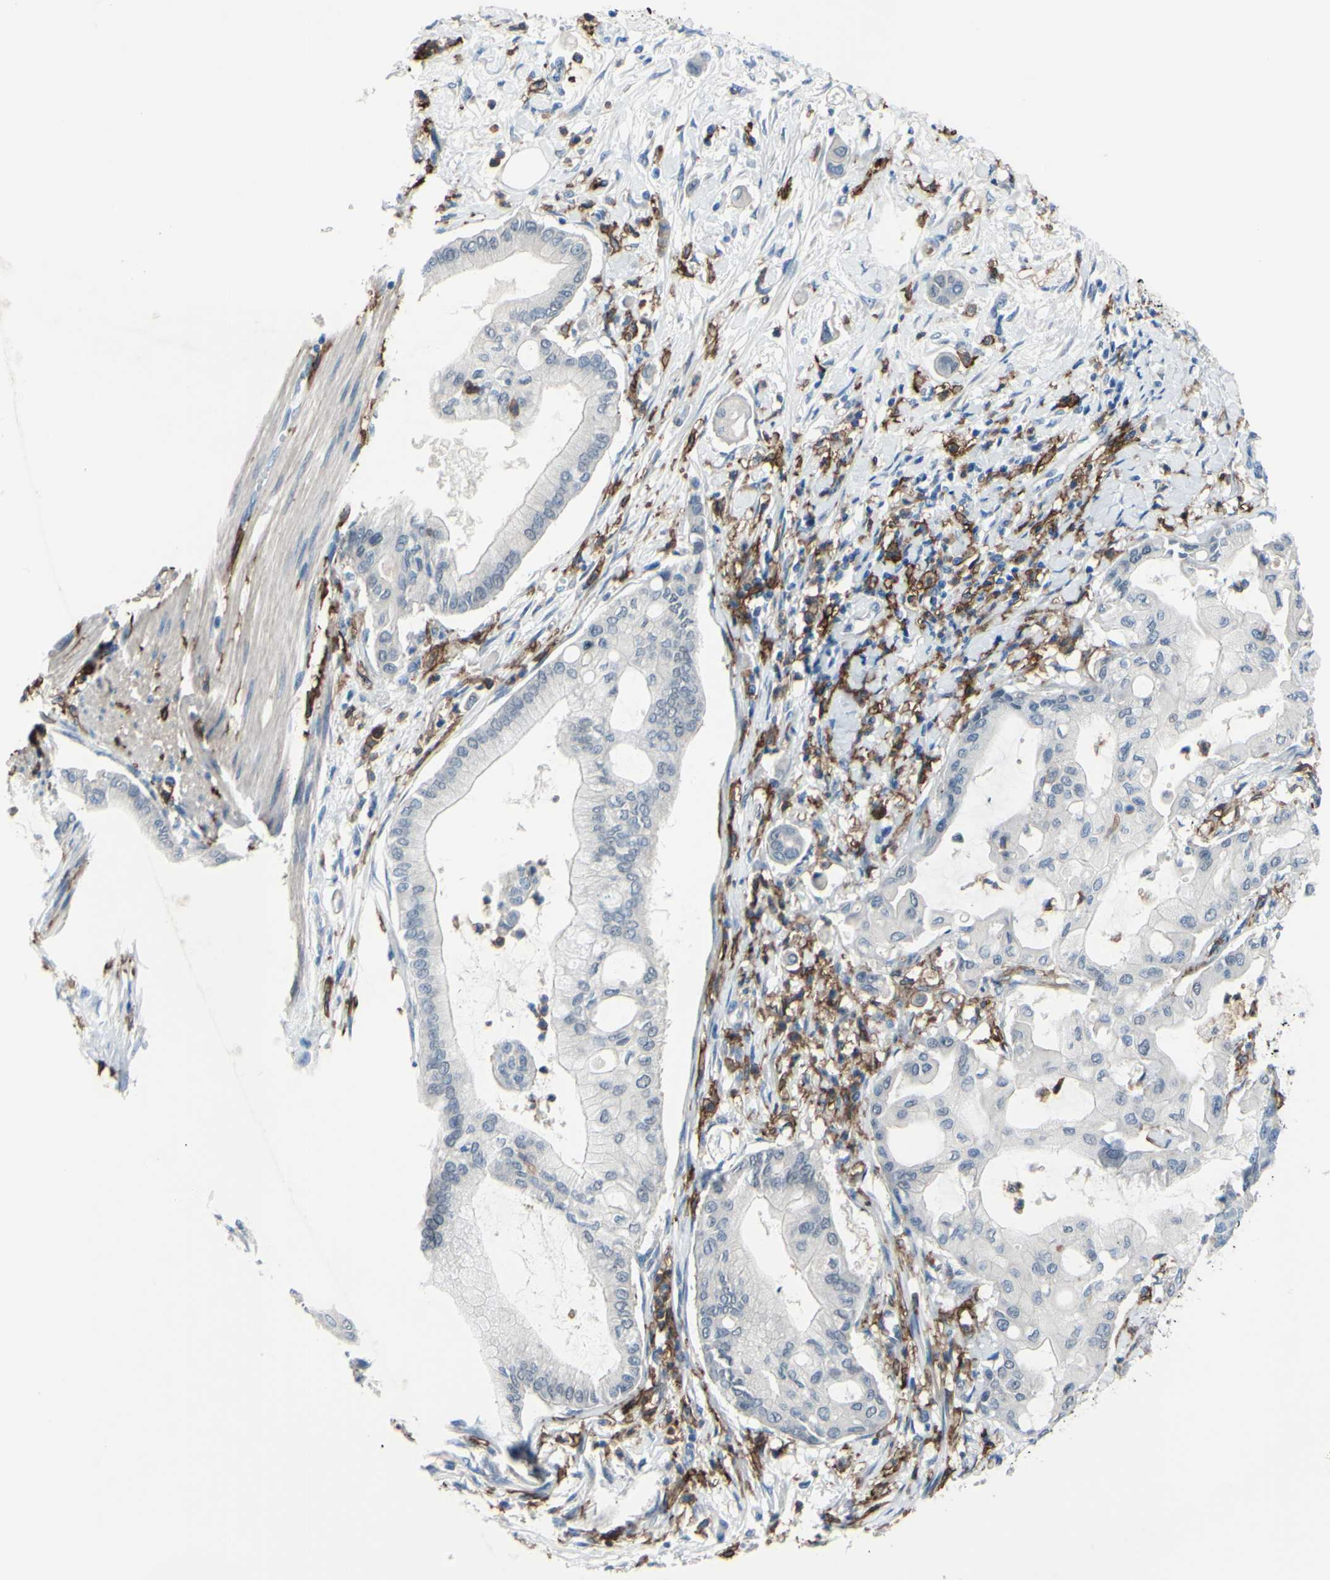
{"staining": {"intensity": "negative", "quantity": "none", "location": "none"}, "tissue": "pancreatic cancer", "cell_type": "Tumor cells", "image_type": "cancer", "snomed": [{"axis": "morphology", "description": "Adenocarcinoma, NOS"}, {"axis": "morphology", "description": "Adenocarcinoma, metastatic, NOS"}, {"axis": "topography", "description": "Lymph node"}, {"axis": "topography", "description": "Pancreas"}, {"axis": "topography", "description": "Duodenum"}], "caption": "This is an IHC image of human pancreatic cancer (metastatic adenocarcinoma). There is no expression in tumor cells.", "gene": "FCGR2A", "patient": {"sex": "female", "age": 64}}